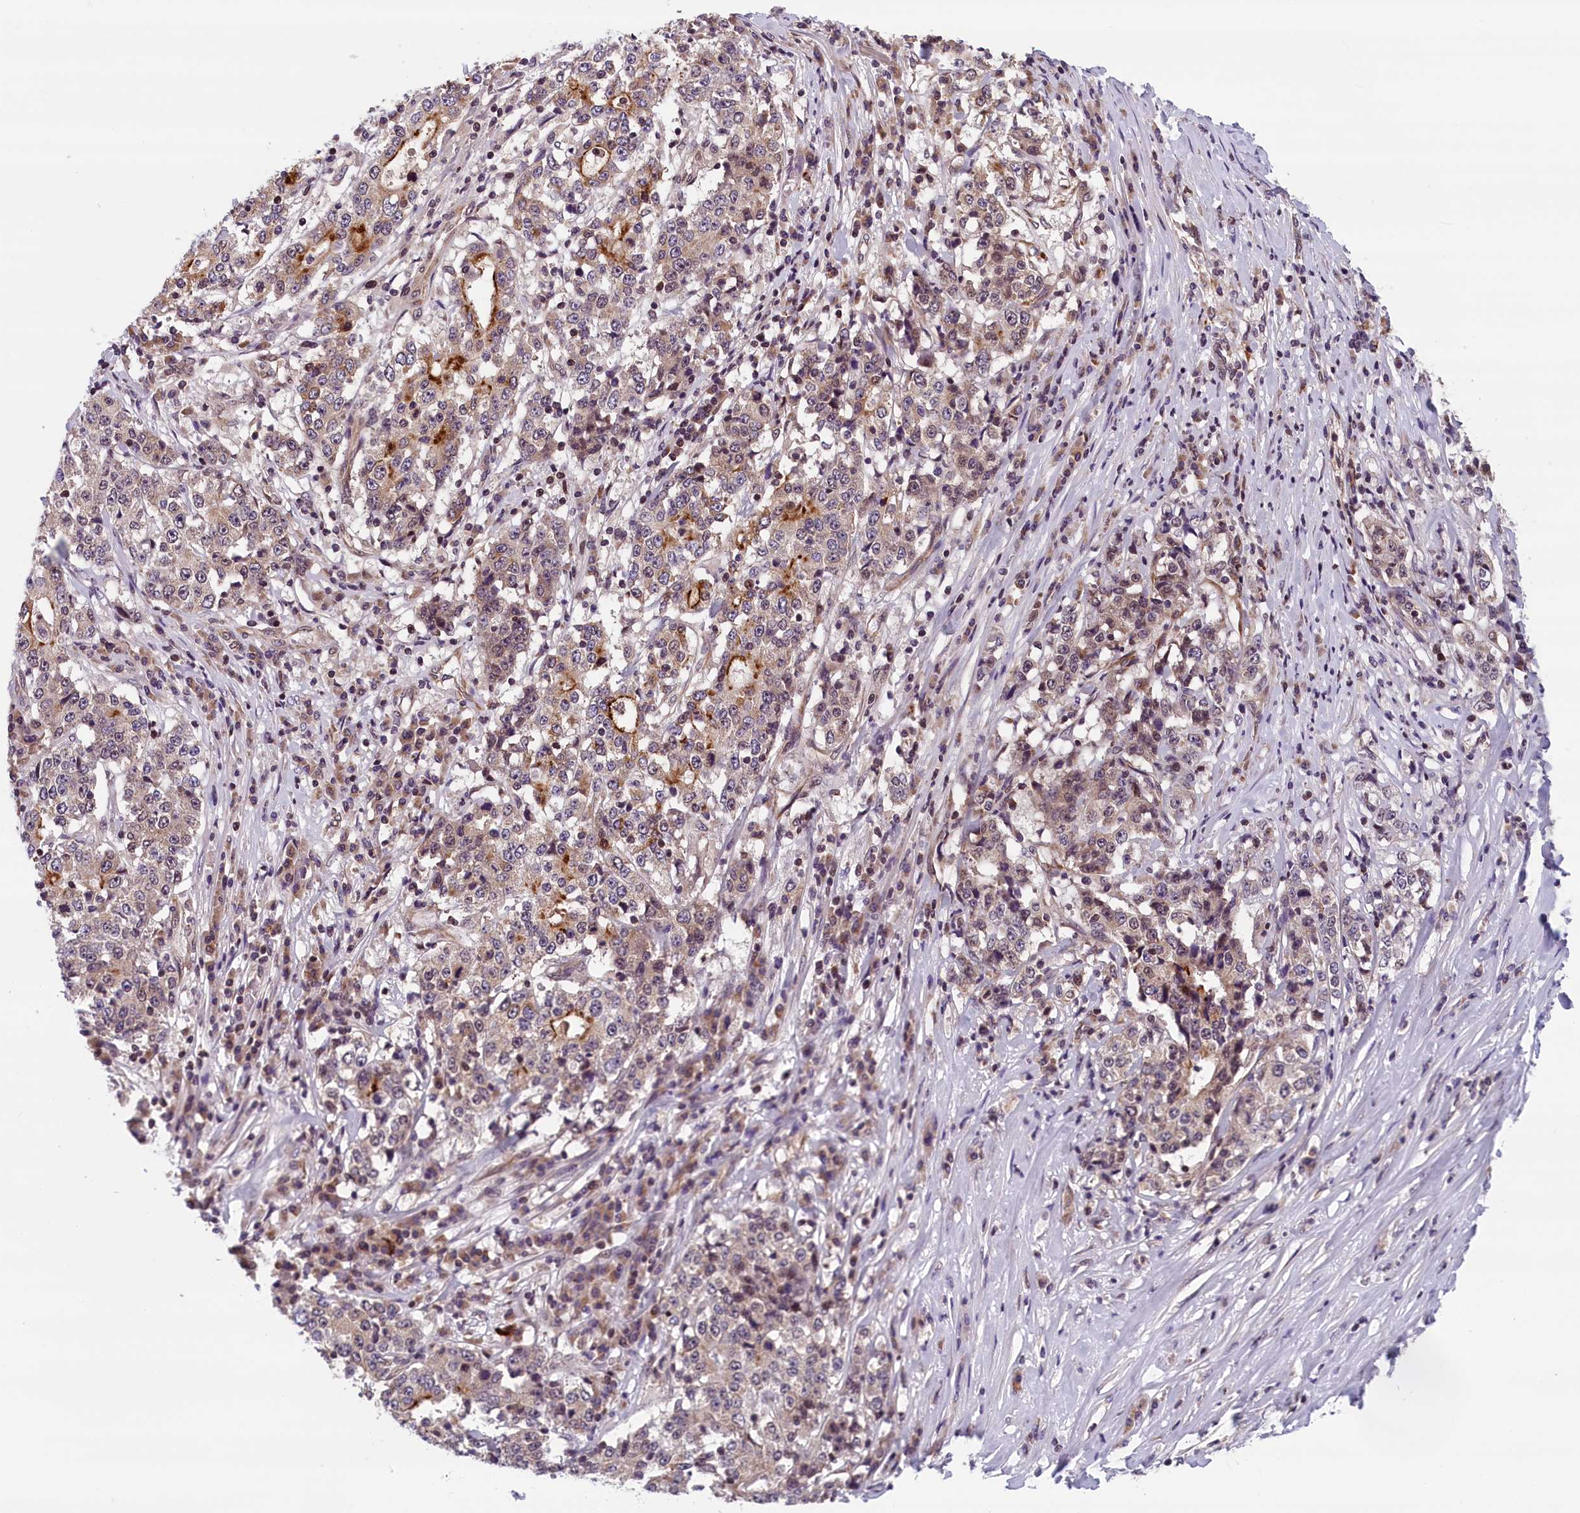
{"staining": {"intensity": "strong", "quantity": "<25%", "location": "cytoplasmic/membranous"}, "tissue": "stomach cancer", "cell_type": "Tumor cells", "image_type": "cancer", "snomed": [{"axis": "morphology", "description": "Adenocarcinoma, NOS"}, {"axis": "topography", "description": "Stomach"}], "caption": "Protein expression analysis of stomach adenocarcinoma exhibits strong cytoplasmic/membranous expression in about <25% of tumor cells. (IHC, brightfield microscopy, high magnification).", "gene": "KCNK6", "patient": {"sex": "male", "age": 59}}